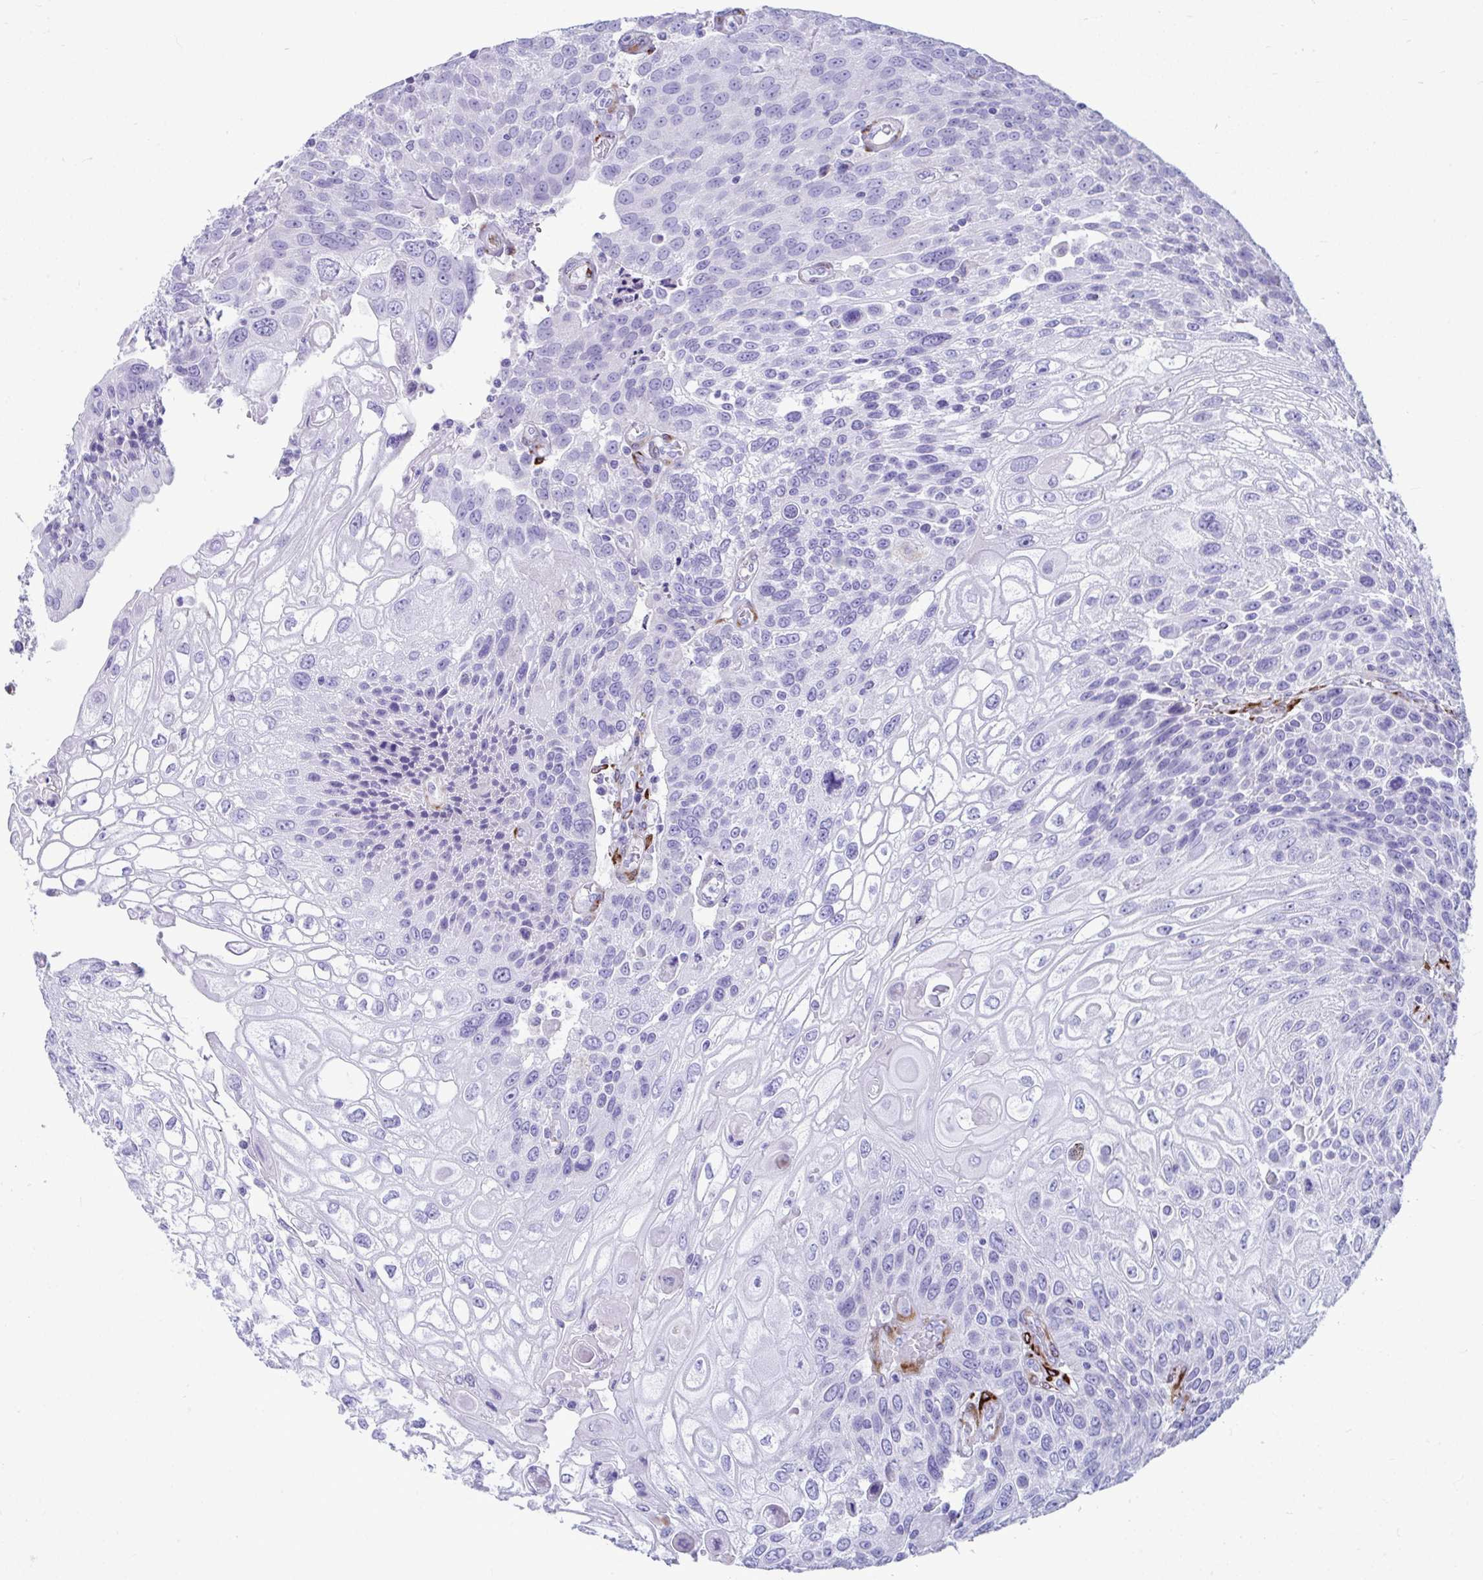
{"staining": {"intensity": "negative", "quantity": "none", "location": "none"}, "tissue": "urothelial cancer", "cell_type": "Tumor cells", "image_type": "cancer", "snomed": [{"axis": "morphology", "description": "Urothelial carcinoma, High grade"}, {"axis": "topography", "description": "Urinary bladder"}], "caption": "There is no significant staining in tumor cells of high-grade urothelial carcinoma.", "gene": "GRXCR2", "patient": {"sex": "female", "age": 70}}